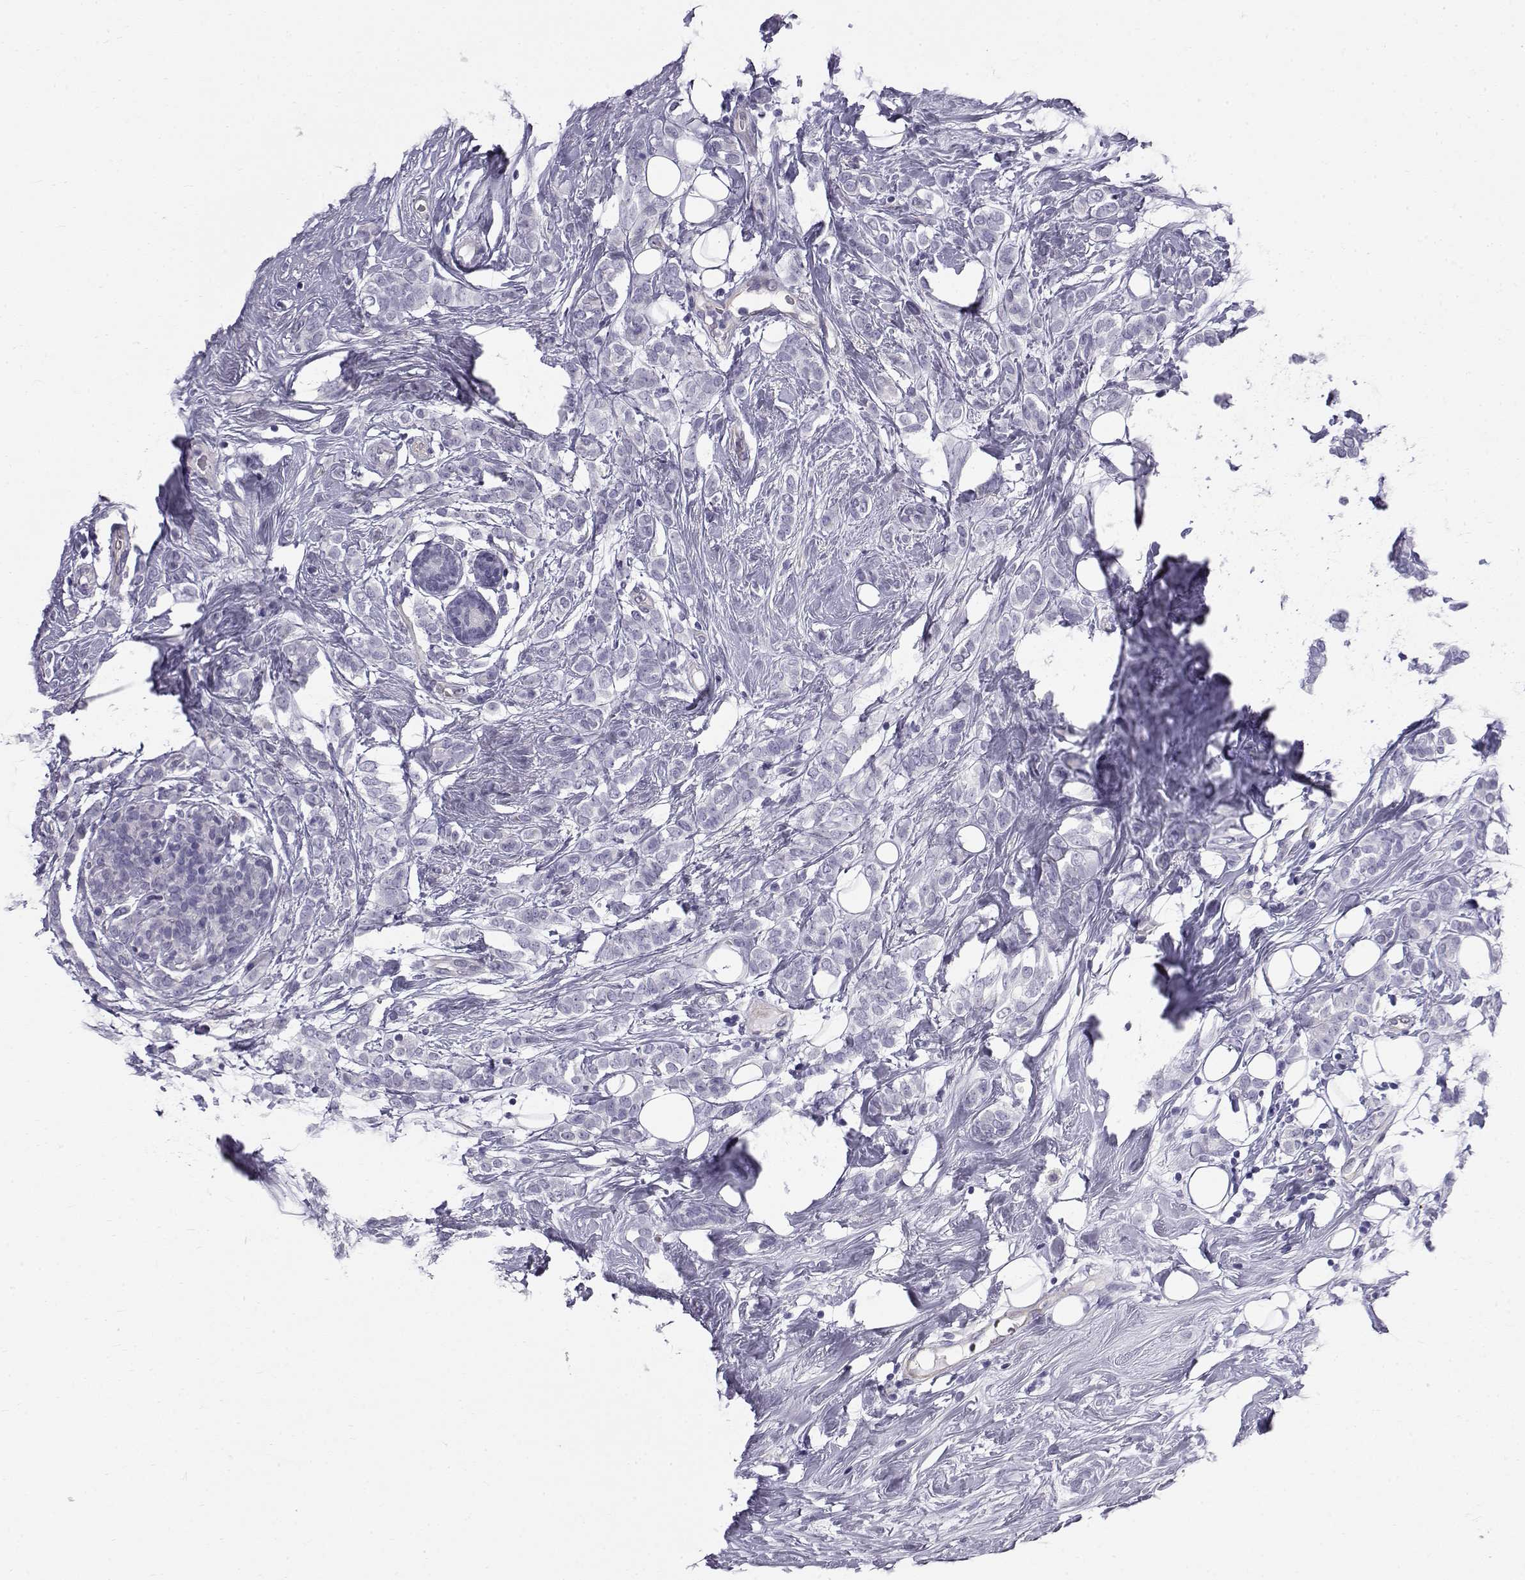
{"staining": {"intensity": "negative", "quantity": "none", "location": "none"}, "tissue": "breast cancer", "cell_type": "Tumor cells", "image_type": "cancer", "snomed": [{"axis": "morphology", "description": "Lobular carcinoma"}, {"axis": "topography", "description": "Breast"}], "caption": "Lobular carcinoma (breast) was stained to show a protein in brown. There is no significant staining in tumor cells. (Brightfield microscopy of DAB immunohistochemistry (IHC) at high magnification).", "gene": "RNASE12", "patient": {"sex": "female", "age": 49}}